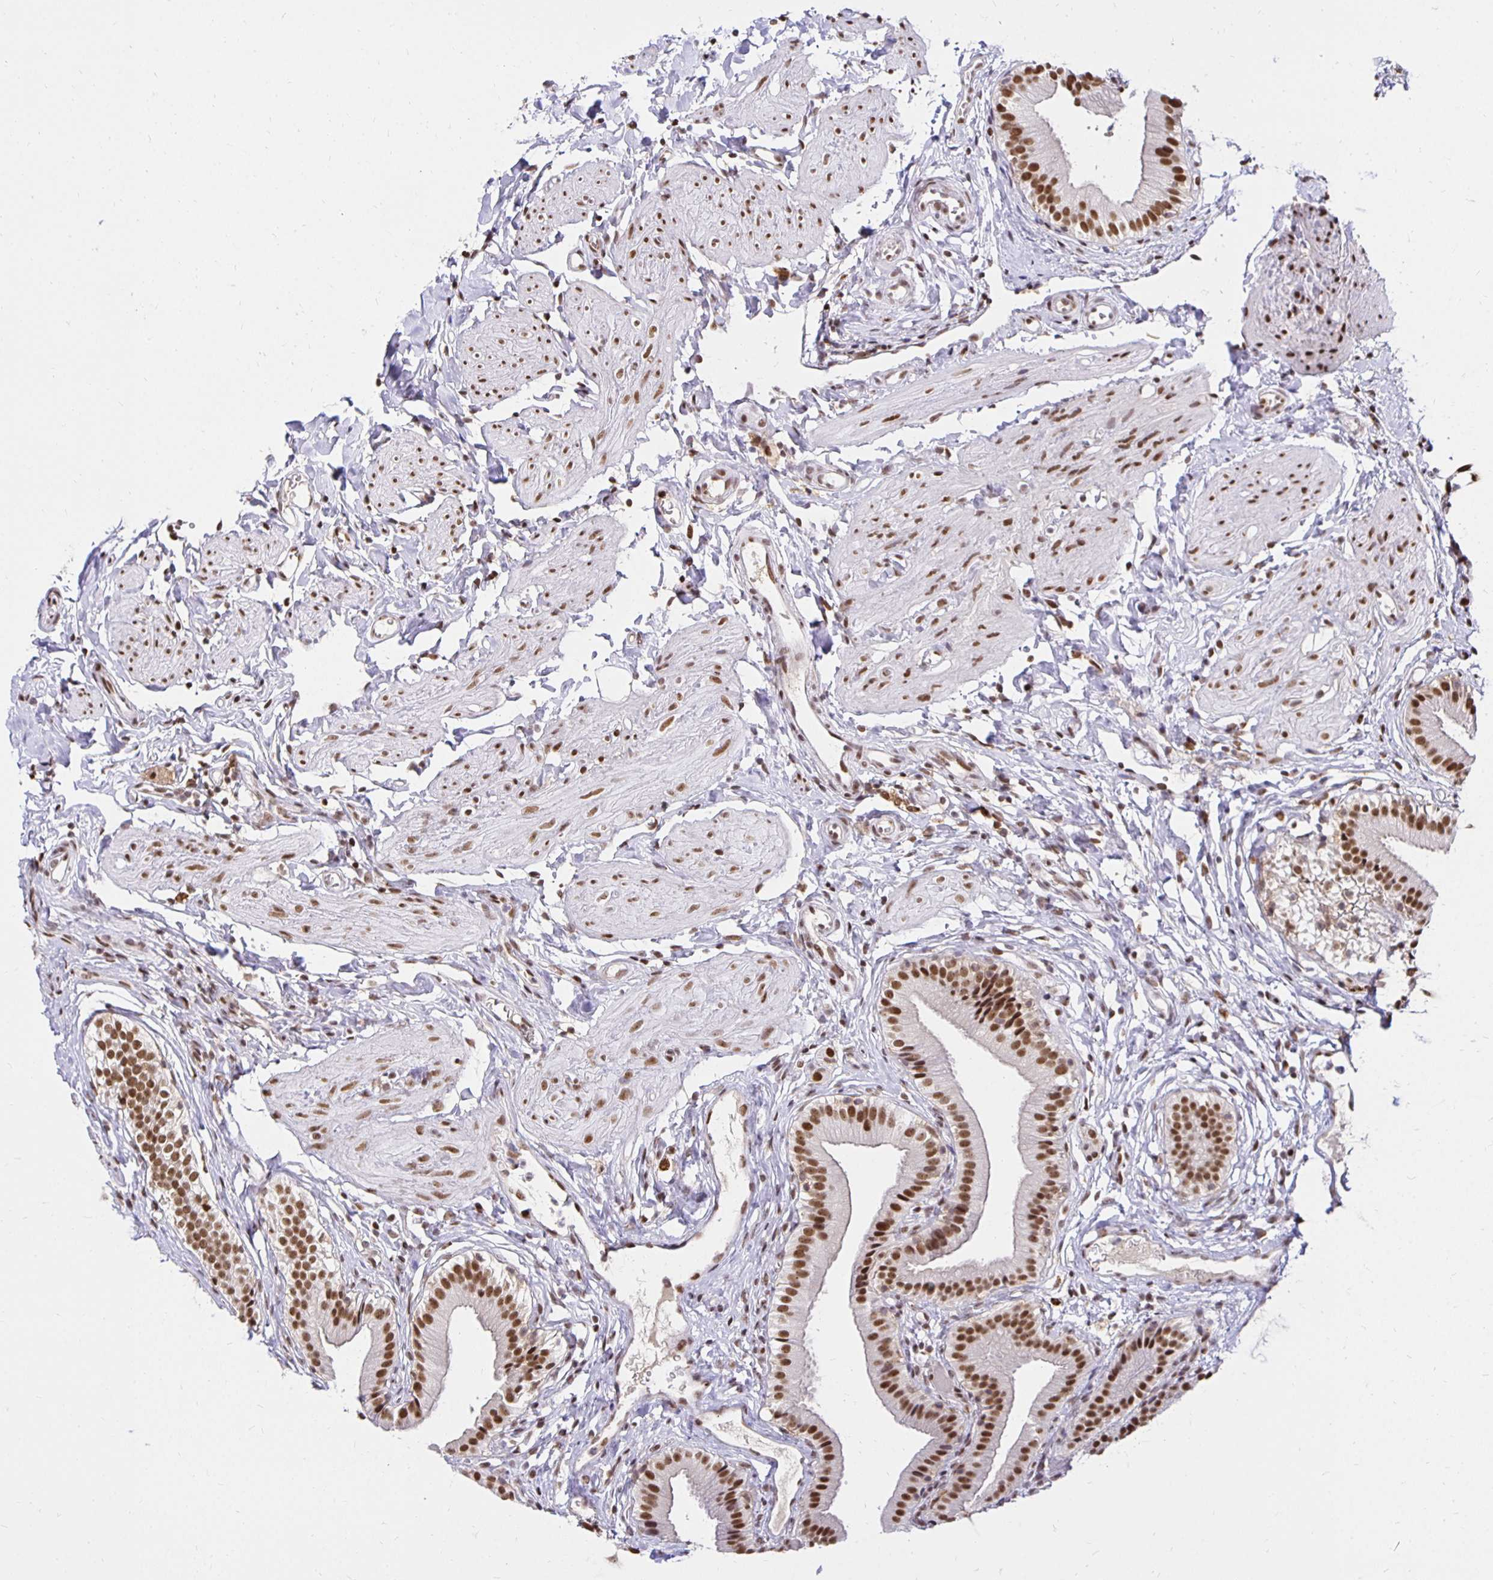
{"staining": {"intensity": "moderate", "quantity": ">75%", "location": "nuclear"}, "tissue": "gallbladder", "cell_type": "Glandular cells", "image_type": "normal", "snomed": [{"axis": "morphology", "description": "Normal tissue, NOS"}, {"axis": "topography", "description": "Gallbladder"}], "caption": "Protein expression by IHC displays moderate nuclear staining in about >75% of glandular cells in benign gallbladder. (brown staining indicates protein expression, while blue staining denotes nuclei).", "gene": "ZNF579", "patient": {"sex": "female", "age": 47}}